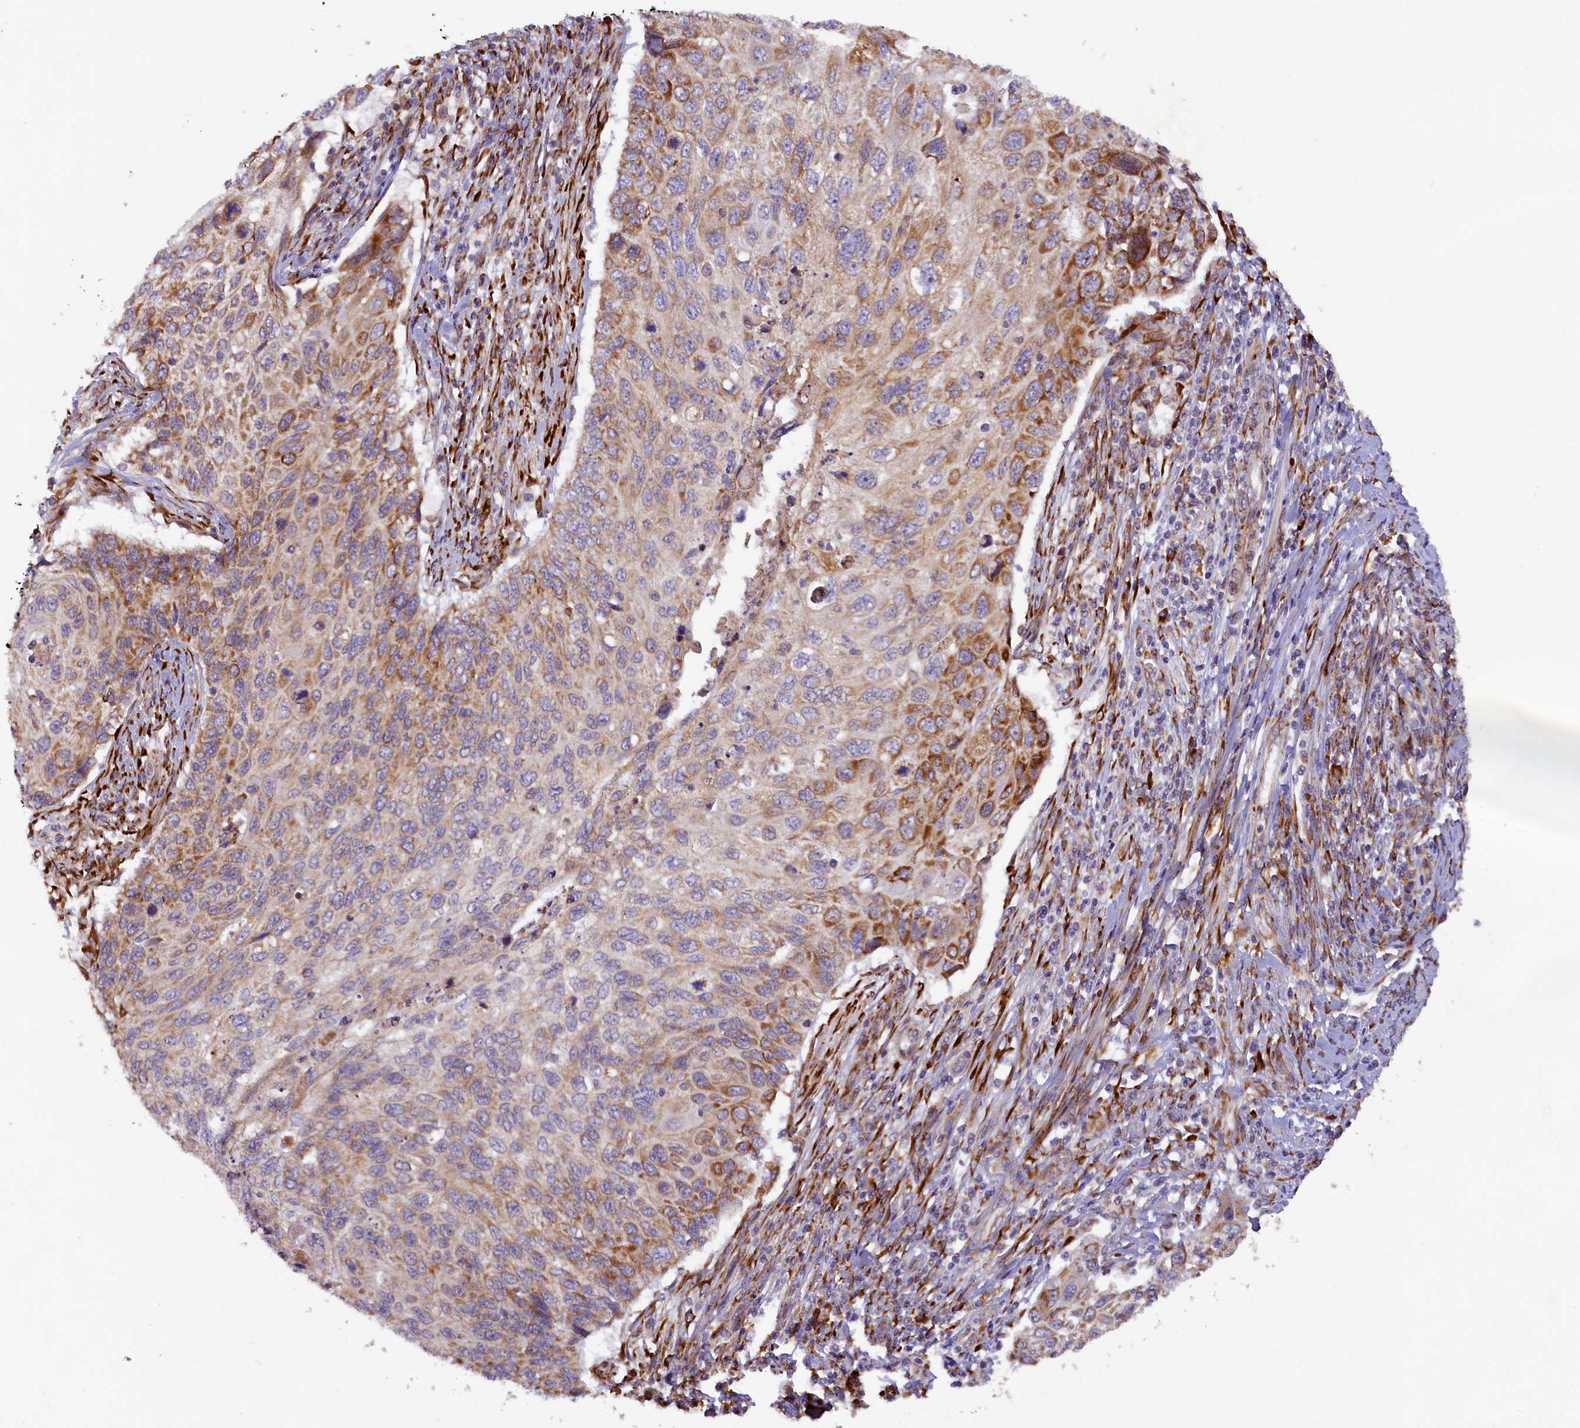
{"staining": {"intensity": "moderate", "quantity": ">75%", "location": "cytoplasmic/membranous"}, "tissue": "cervical cancer", "cell_type": "Tumor cells", "image_type": "cancer", "snomed": [{"axis": "morphology", "description": "Squamous cell carcinoma, NOS"}, {"axis": "topography", "description": "Cervix"}], "caption": "About >75% of tumor cells in squamous cell carcinoma (cervical) reveal moderate cytoplasmic/membranous protein staining as visualized by brown immunohistochemical staining.", "gene": "SSC5D", "patient": {"sex": "female", "age": 70}}